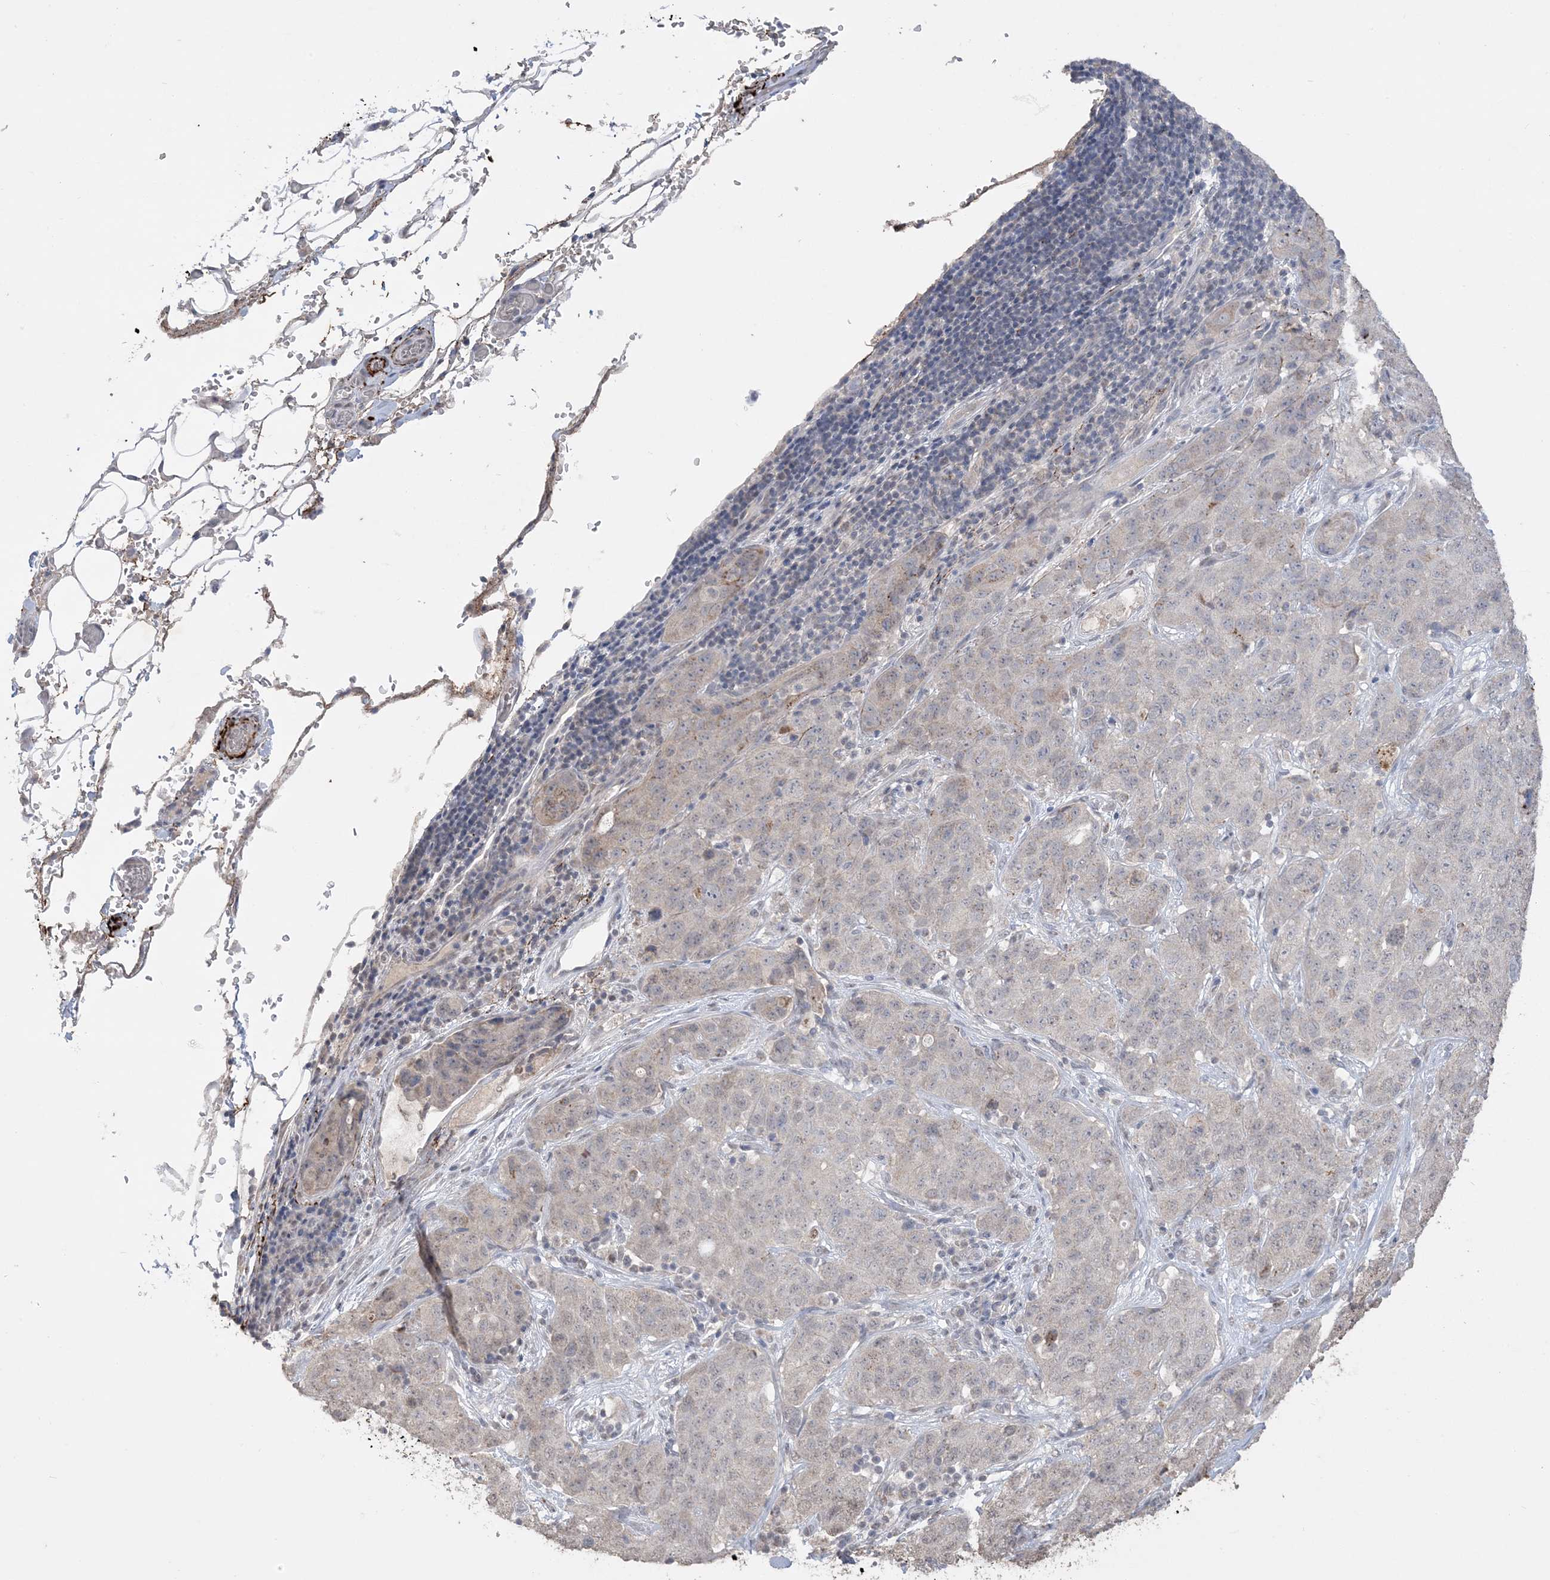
{"staining": {"intensity": "weak", "quantity": "<25%", "location": "cytoplasmic/membranous"}, "tissue": "stomach cancer", "cell_type": "Tumor cells", "image_type": "cancer", "snomed": [{"axis": "morphology", "description": "Normal tissue, NOS"}, {"axis": "morphology", "description": "Adenocarcinoma, NOS"}, {"axis": "topography", "description": "Lymph node"}, {"axis": "topography", "description": "Stomach"}], "caption": "Immunohistochemistry image of neoplastic tissue: stomach cancer stained with DAB reveals no significant protein positivity in tumor cells.", "gene": "XRN1", "patient": {"sex": "male", "age": 48}}